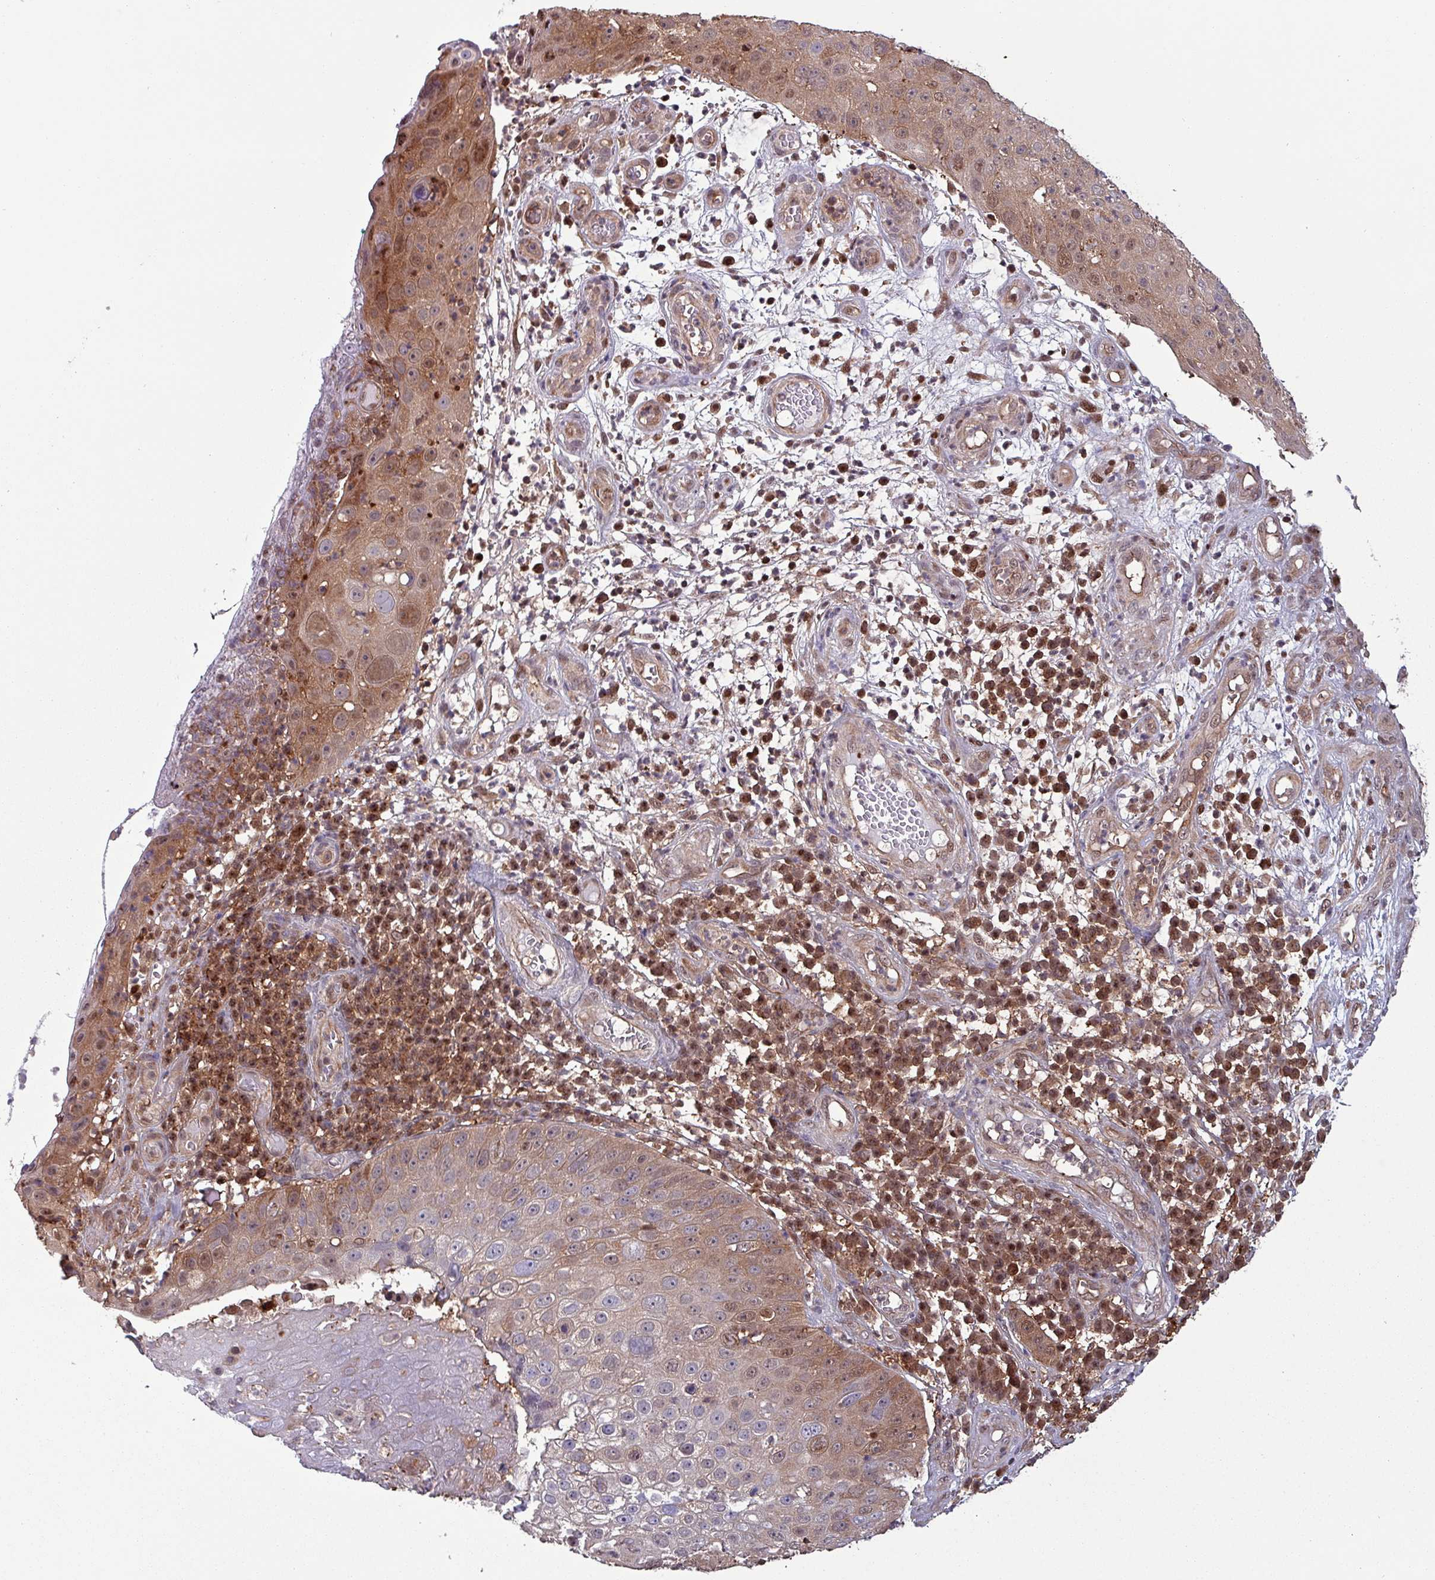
{"staining": {"intensity": "moderate", "quantity": ">75%", "location": "cytoplasmic/membranous,nuclear"}, "tissue": "skin cancer", "cell_type": "Tumor cells", "image_type": "cancer", "snomed": [{"axis": "morphology", "description": "Squamous cell carcinoma, NOS"}, {"axis": "topography", "description": "Skin"}], "caption": "Immunohistochemistry (IHC) (DAB) staining of human skin cancer (squamous cell carcinoma) displays moderate cytoplasmic/membranous and nuclear protein staining in about >75% of tumor cells. The staining was performed using DAB to visualize the protein expression in brown, while the nuclei were stained in blue with hematoxylin (Magnification: 20x).", "gene": "PSMB8", "patient": {"sex": "male", "age": 71}}